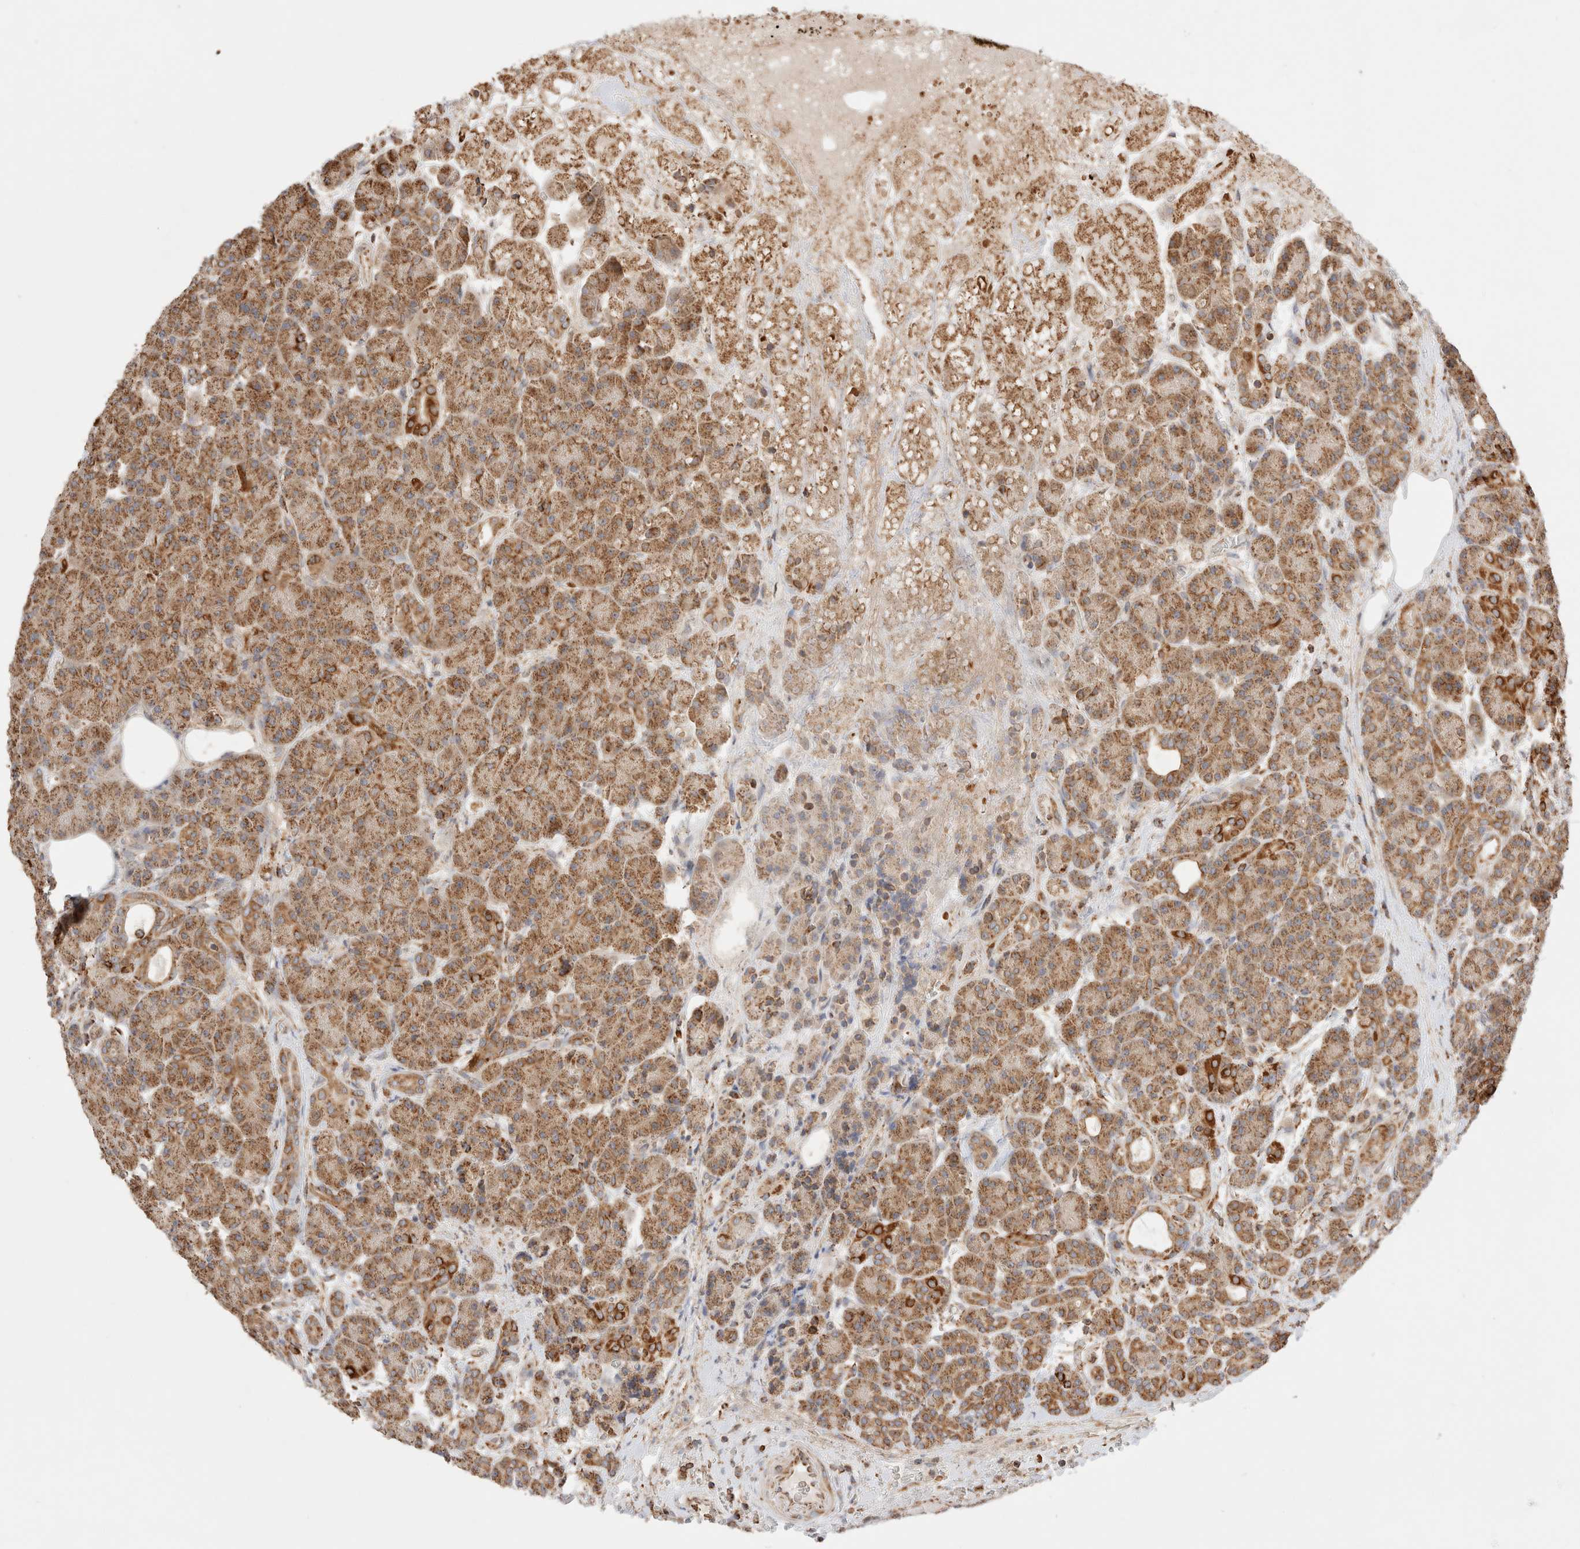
{"staining": {"intensity": "moderate", "quantity": ">75%", "location": "cytoplasmic/membranous"}, "tissue": "pancreas", "cell_type": "Exocrine glandular cells", "image_type": "normal", "snomed": [{"axis": "morphology", "description": "Normal tissue, NOS"}, {"axis": "topography", "description": "Pancreas"}], "caption": "Immunohistochemistry (DAB (3,3'-diaminobenzidine)) staining of unremarkable human pancreas reveals moderate cytoplasmic/membranous protein staining in about >75% of exocrine glandular cells.", "gene": "TMPPE", "patient": {"sex": "male", "age": 63}}